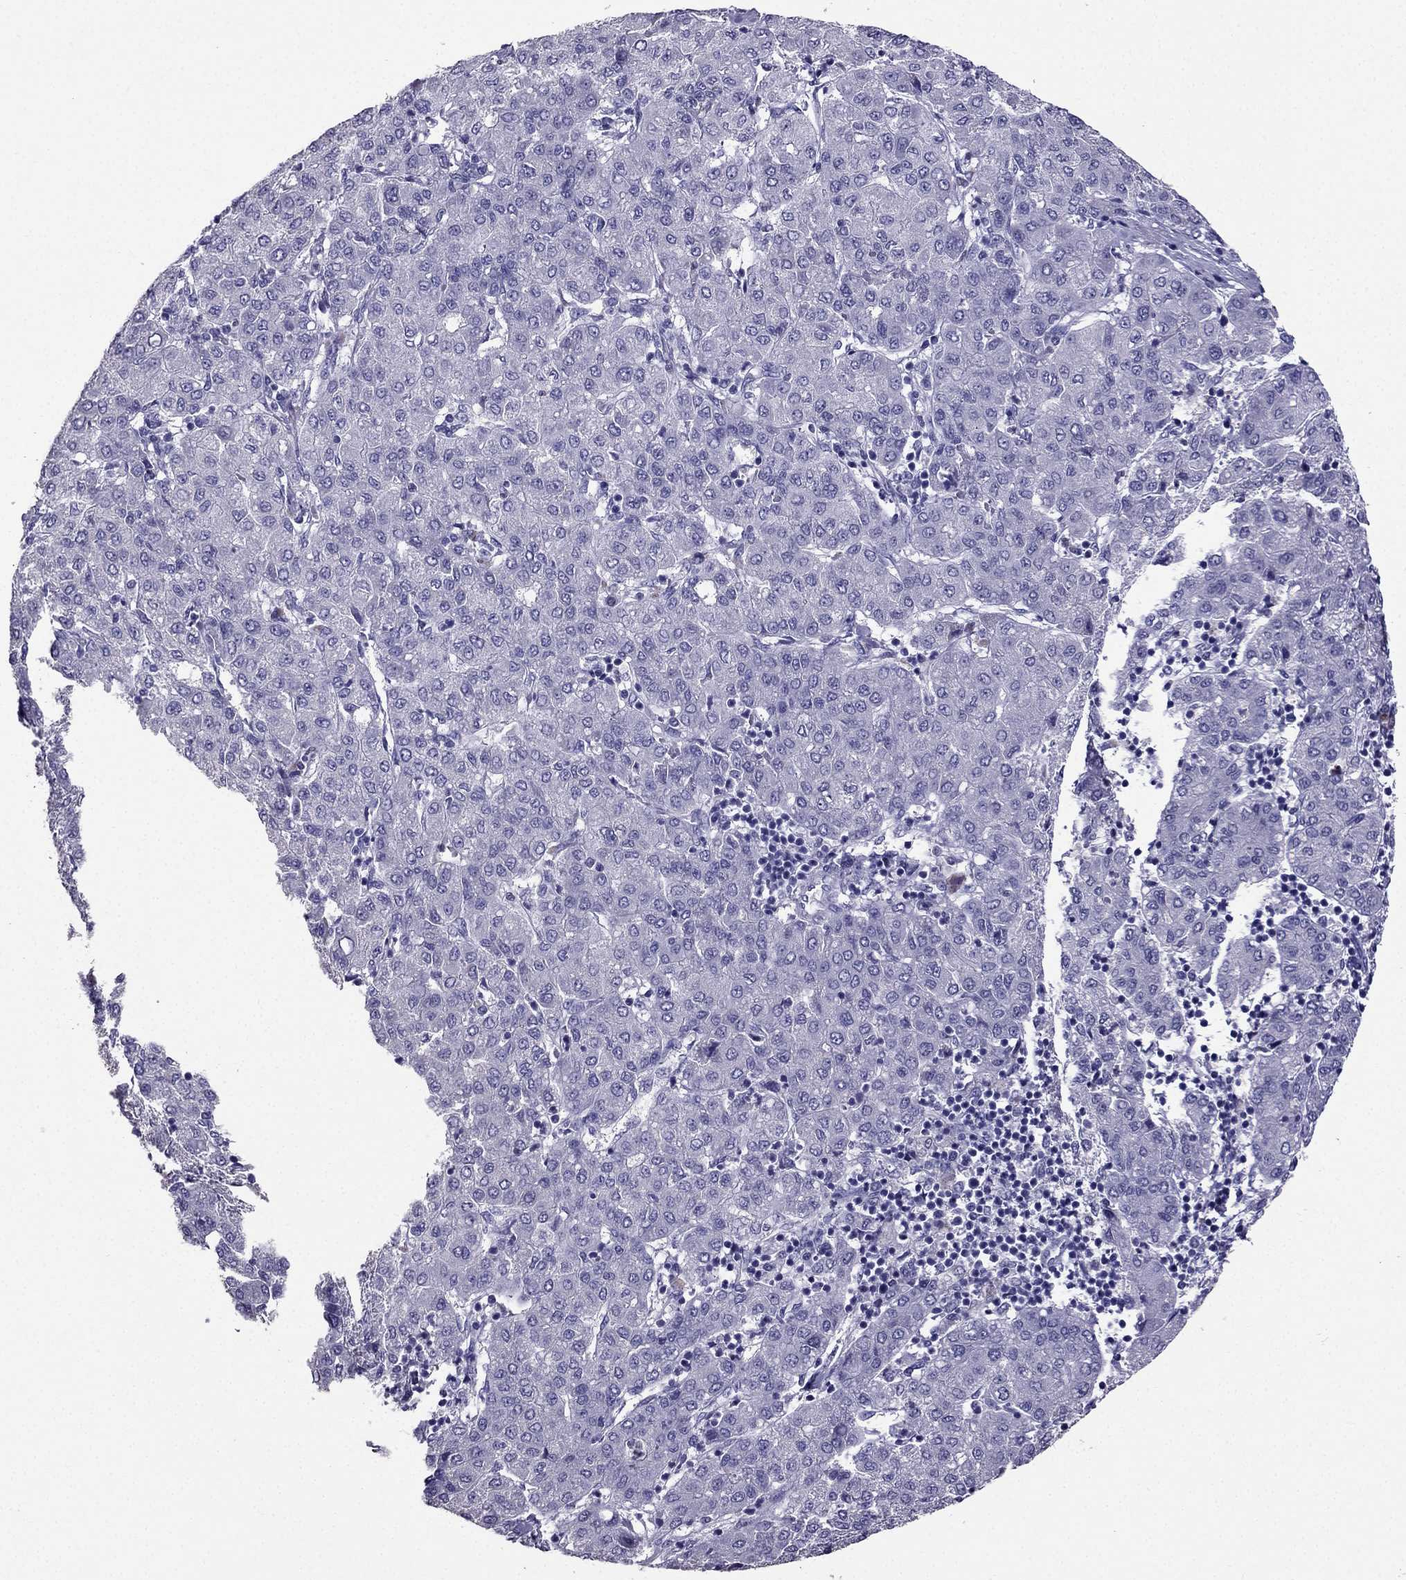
{"staining": {"intensity": "negative", "quantity": "none", "location": "none"}, "tissue": "liver cancer", "cell_type": "Tumor cells", "image_type": "cancer", "snomed": [{"axis": "morphology", "description": "Carcinoma, Hepatocellular, NOS"}, {"axis": "topography", "description": "Liver"}], "caption": "This is an immunohistochemistry (IHC) micrograph of human liver cancer (hepatocellular carcinoma). There is no staining in tumor cells.", "gene": "ARID3A", "patient": {"sex": "male", "age": 65}}